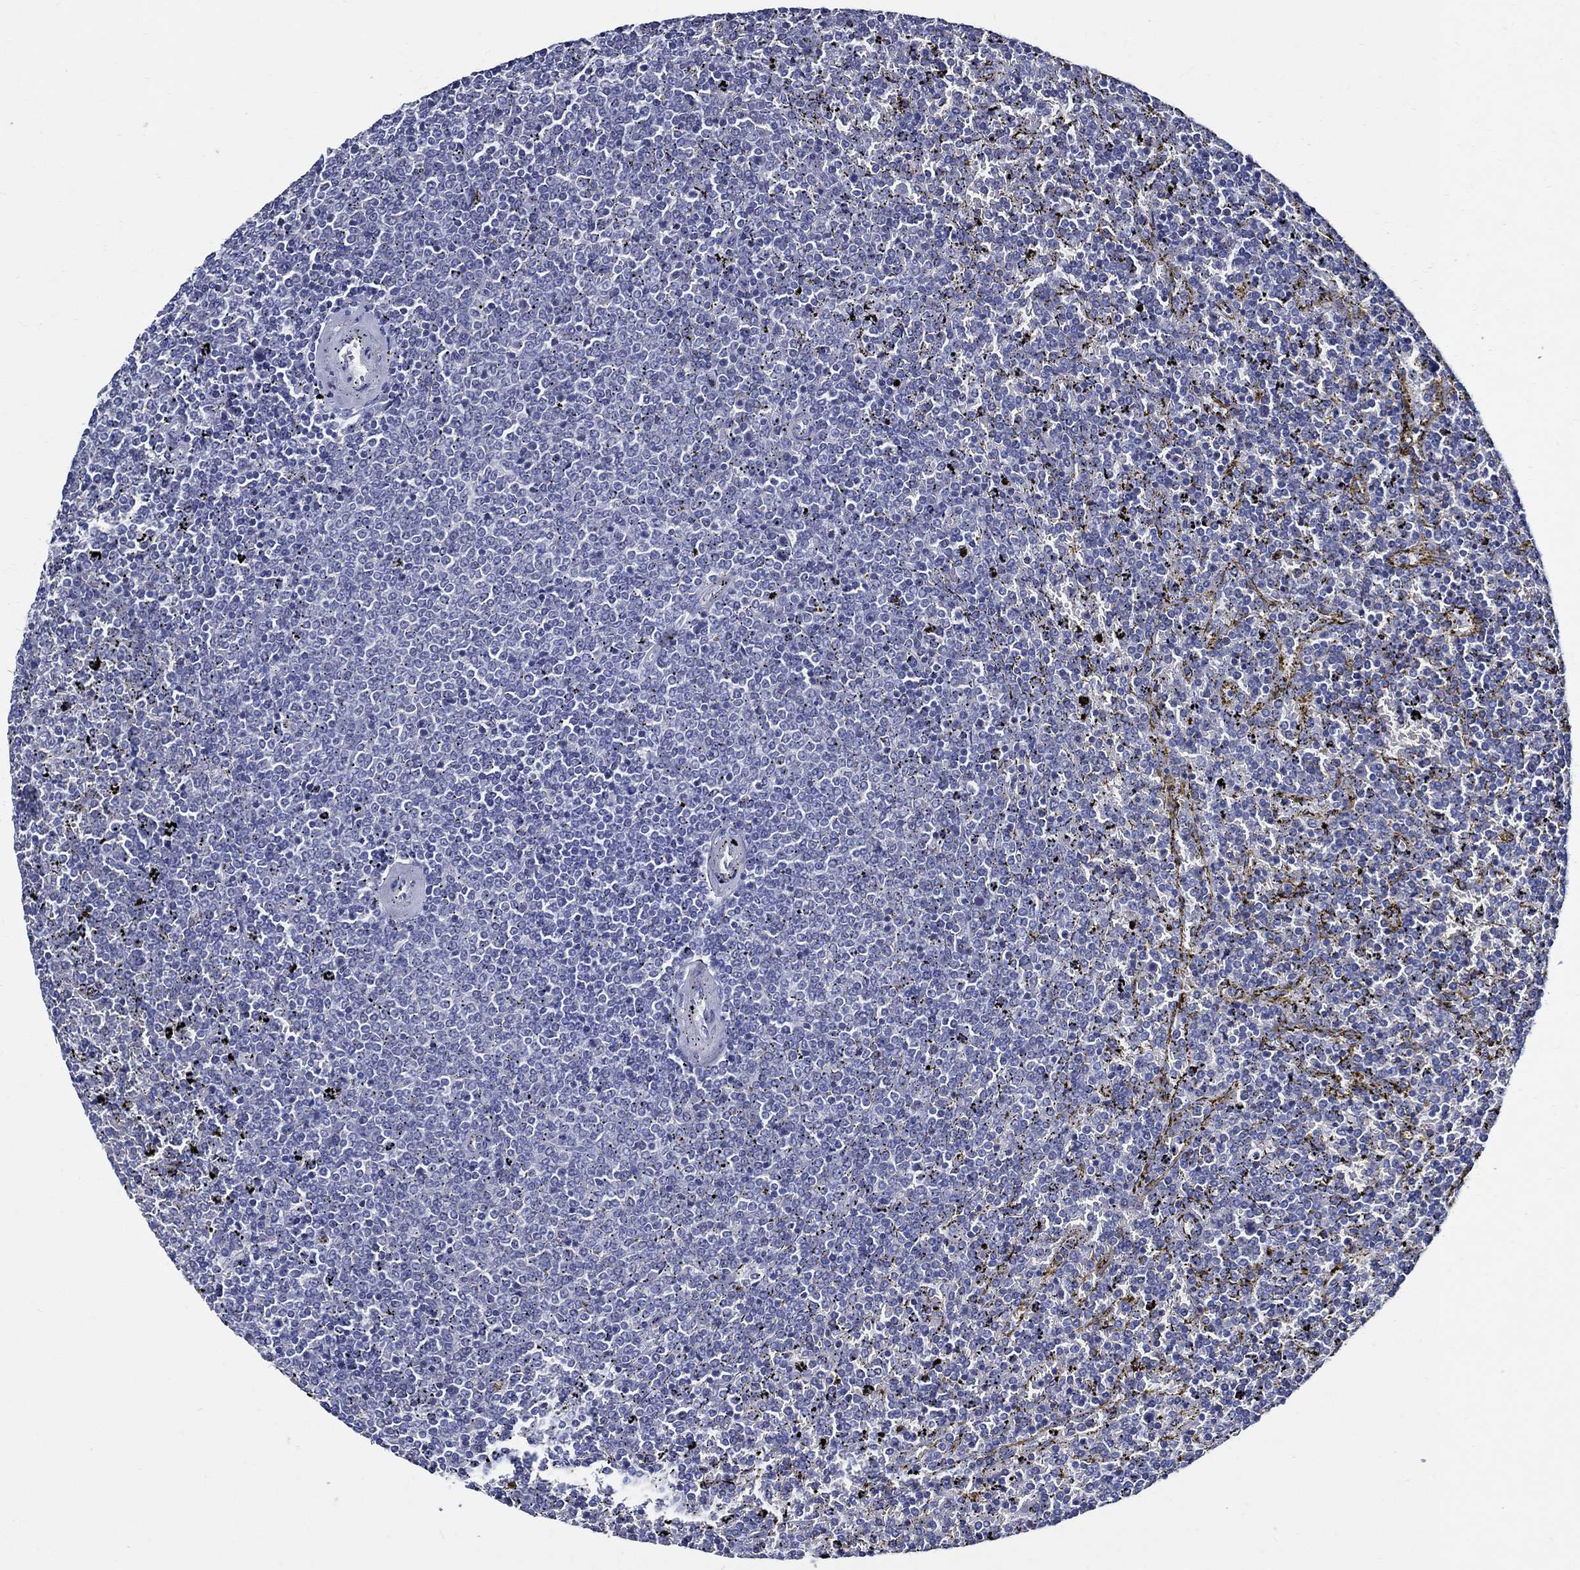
{"staining": {"intensity": "negative", "quantity": "none", "location": "none"}, "tissue": "lymphoma", "cell_type": "Tumor cells", "image_type": "cancer", "snomed": [{"axis": "morphology", "description": "Malignant lymphoma, non-Hodgkin's type, Low grade"}, {"axis": "topography", "description": "Spleen"}], "caption": "There is no significant positivity in tumor cells of low-grade malignant lymphoma, non-Hodgkin's type.", "gene": "SKOR1", "patient": {"sex": "female", "age": 77}}